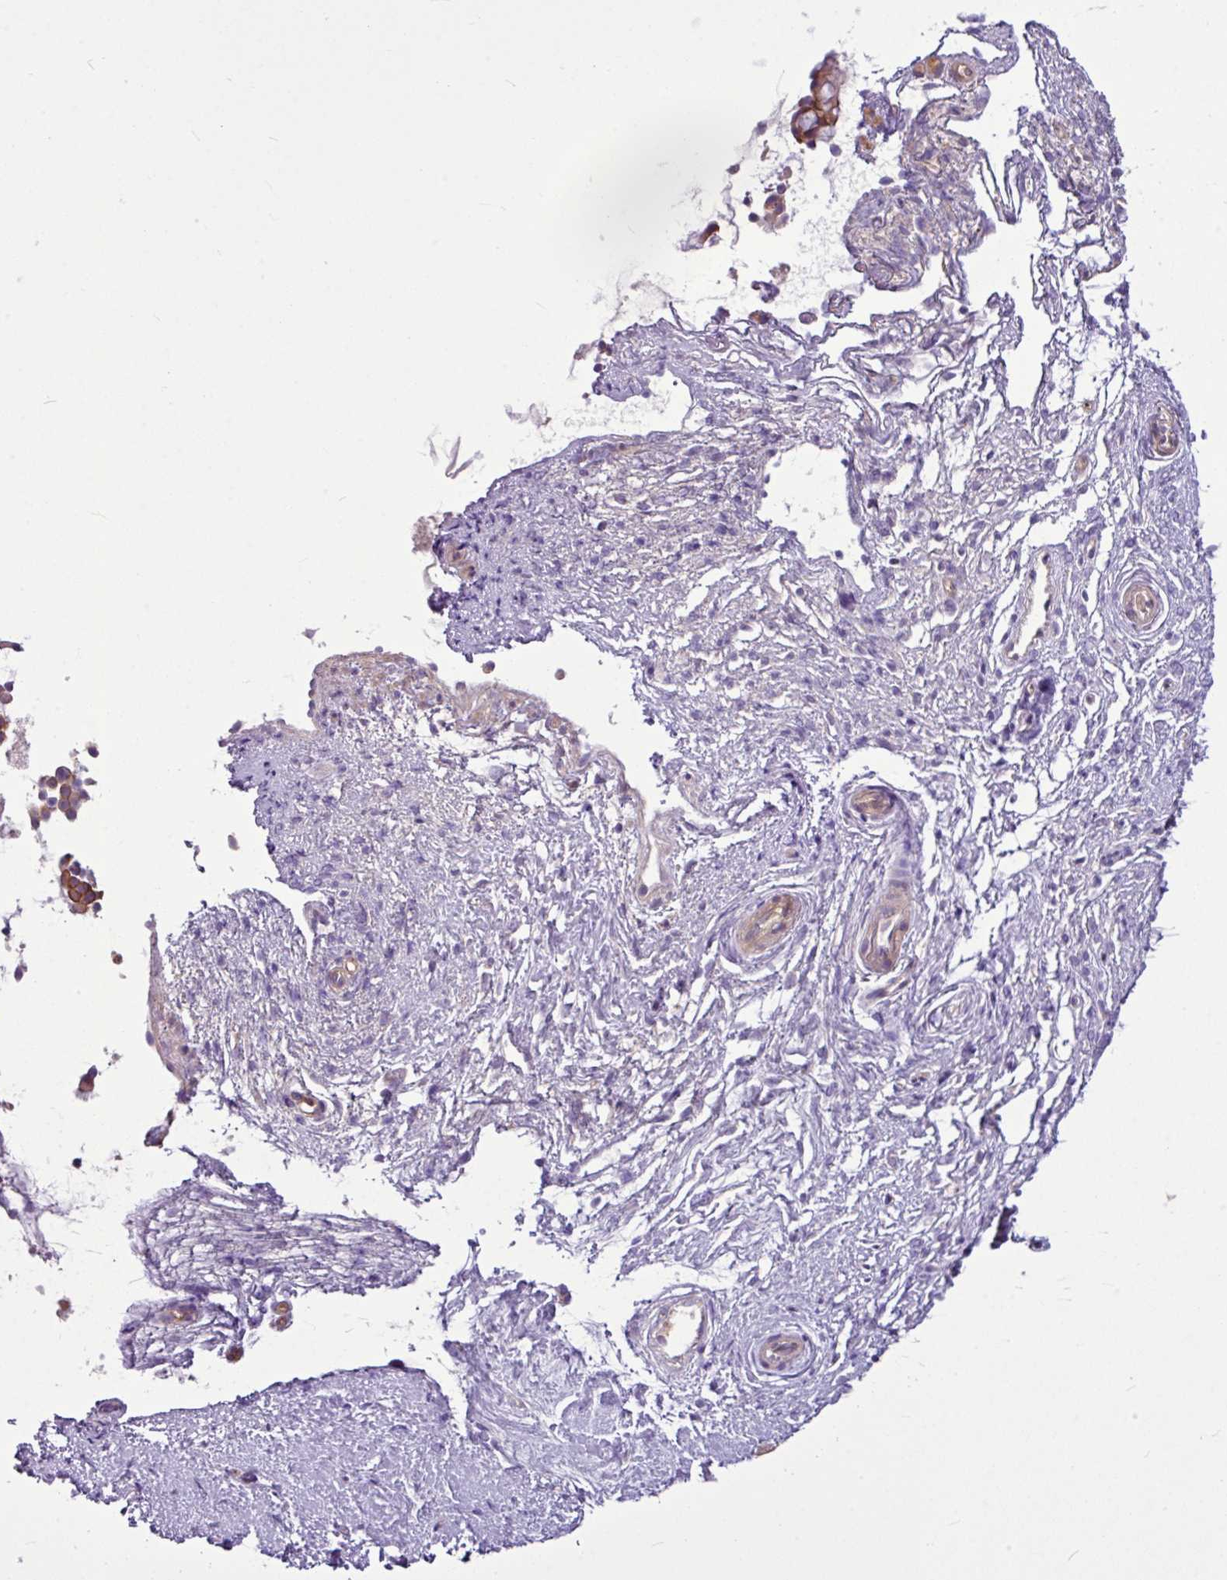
{"staining": {"intensity": "strong", "quantity": ">75%", "location": "cytoplasmic/membranous"}, "tissue": "nasopharynx", "cell_type": "Respiratory epithelial cells", "image_type": "normal", "snomed": [{"axis": "morphology", "description": "Normal tissue, NOS"}, {"axis": "topography", "description": "Nasopharynx"}], "caption": "The immunohistochemical stain highlights strong cytoplasmic/membranous positivity in respiratory epithelial cells of unremarkable nasopharynx. (IHC, brightfield microscopy, high magnification).", "gene": "MROH2A", "patient": {"sex": "male", "age": 63}}